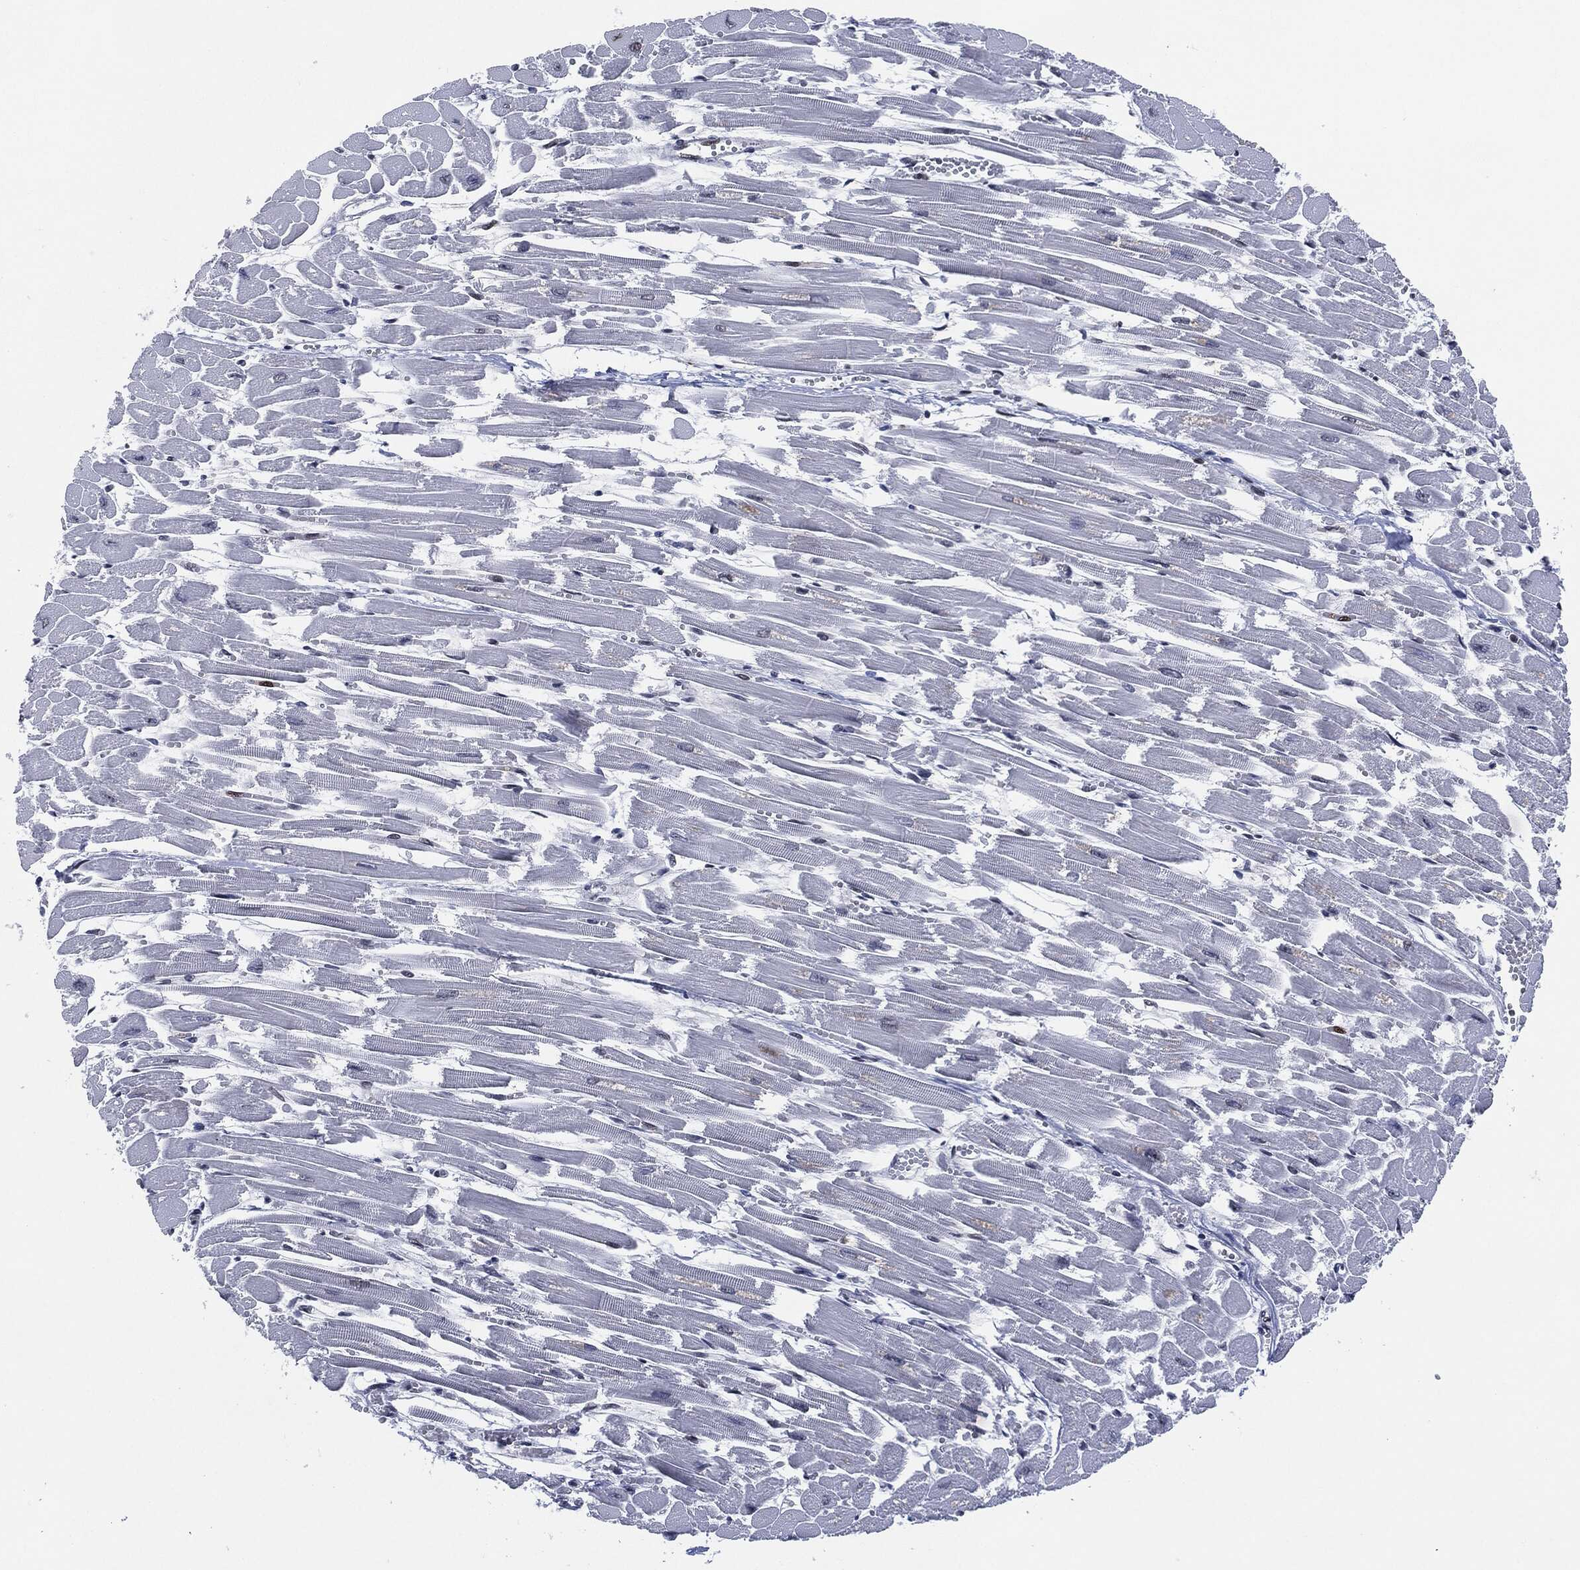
{"staining": {"intensity": "weak", "quantity": "<25%", "location": "nuclear"}, "tissue": "heart muscle", "cell_type": "Cardiomyocytes", "image_type": "normal", "snomed": [{"axis": "morphology", "description": "Normal tissue, NOS"}, {"axis": "topography", "description": "Heart"}], "caption": "The histopathology image exhibits no staining of cardiomyocytes in benign heart muscle.", "gene": "AKT2", "patient": {"sex": "female", "age": 52}}